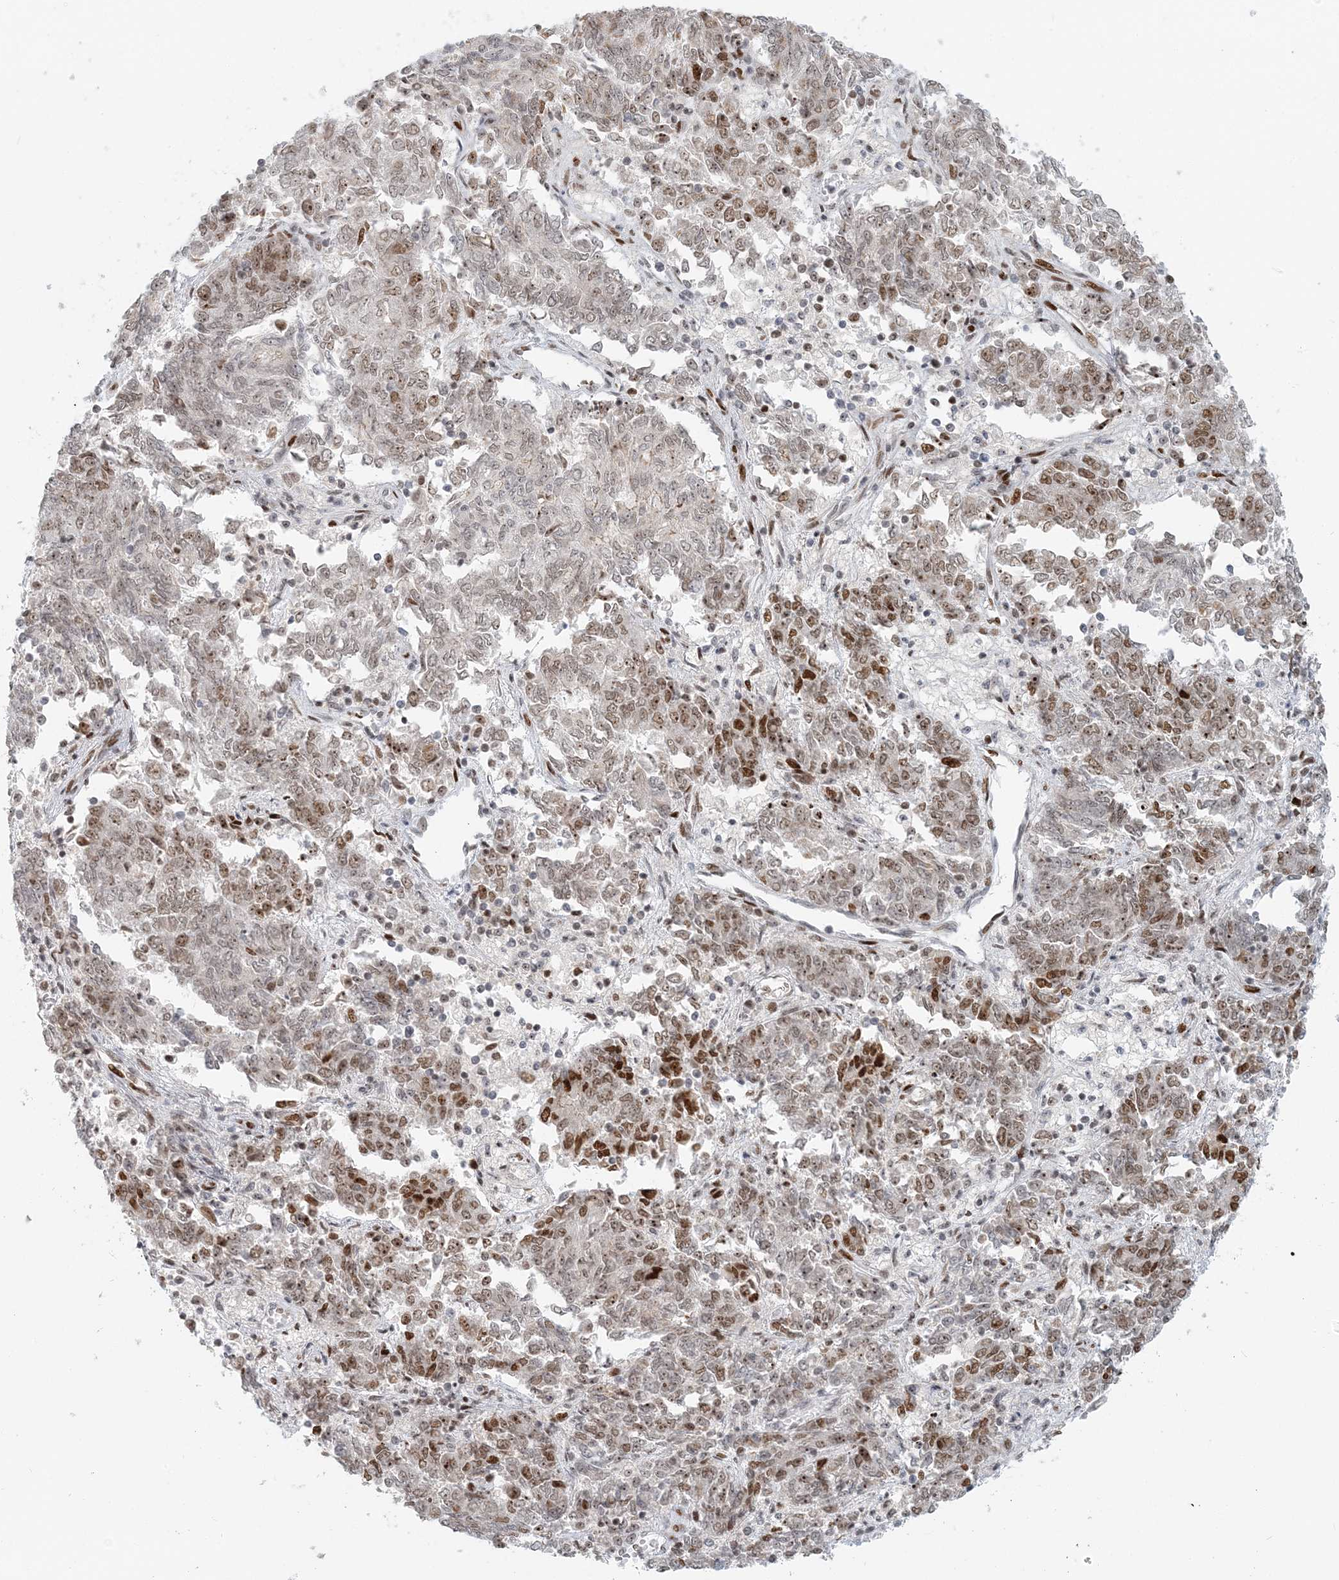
{"staining": {"intensity": "moderate", "quantity": "25%-75%", "location": "nuclear"}, "tissue": "endometrial cancer", "cell_type": "Tumor cells", "image_type": "cancer", "snomed": [{"axis": "morphology", "description": "Adenocarcinoma, NOS"}, {"axis": "topography", "description": "Endometrium"}], "caption": "Moderate nuclear positivity for a protein is seen in approximately 25%-75% of tumor cells of endometrial cancer (adenocarcinoma) using immunohistochemistry.", "gene": "BAZ1B", "patient": {"sex": "female", "age": 80}}